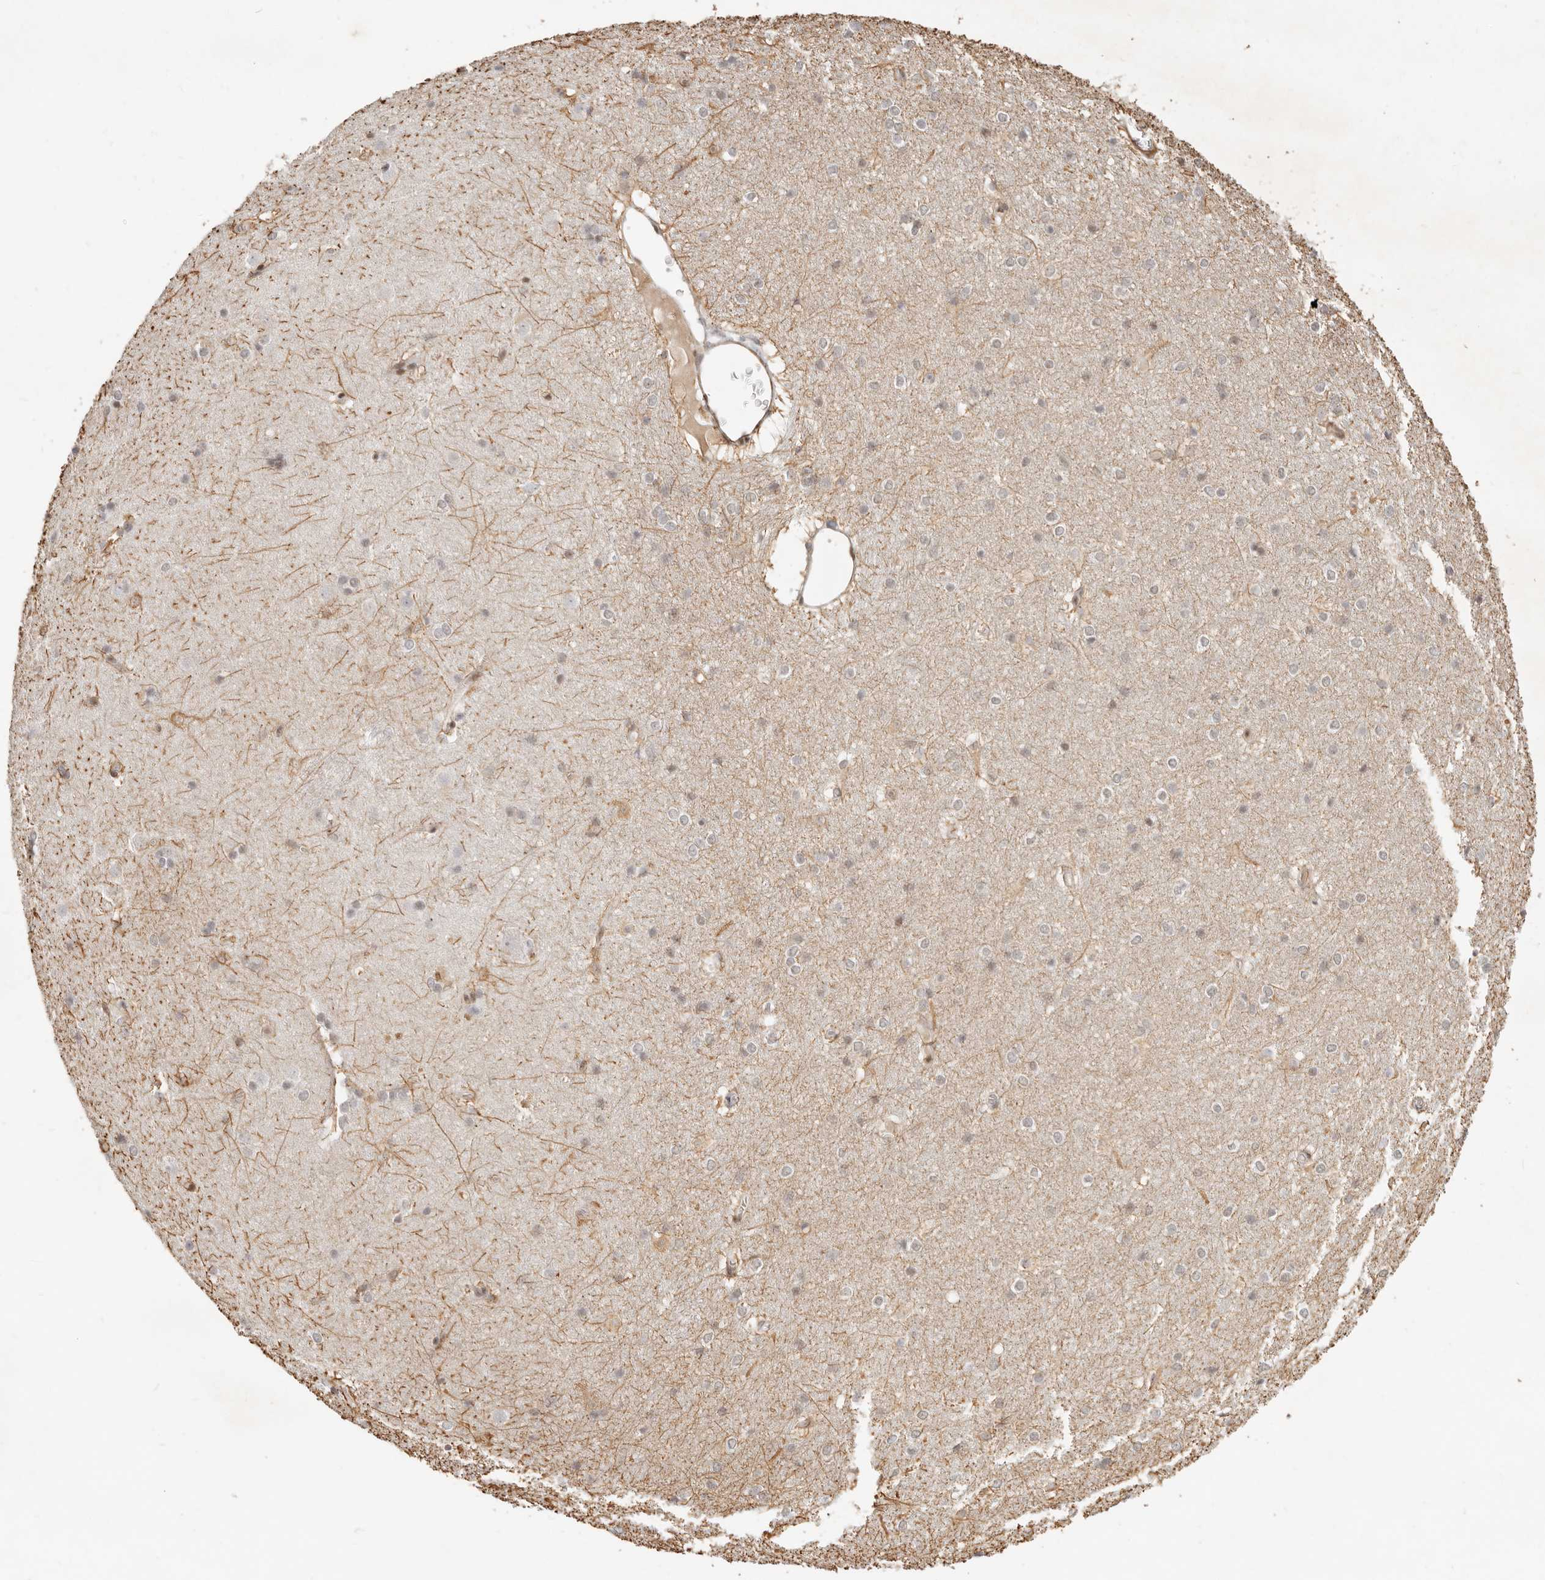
{"staining": {"intensity": "negative", "quantity": "none", "location": "none"}, "tissue": "caudate", "cell_type": "Glial cells", "image_type": "normal", "snomed": [{"axis": "morphology", "description": "Normal tissue, NOS"}, {"axis": "topography", "description": "Lateral ventricle wall"}], "caption": "The photomicrograph shows no significant expression in glial cells of caudate.", "gene": "GABPA", "patient": {"sex": "female", "age": 19}}